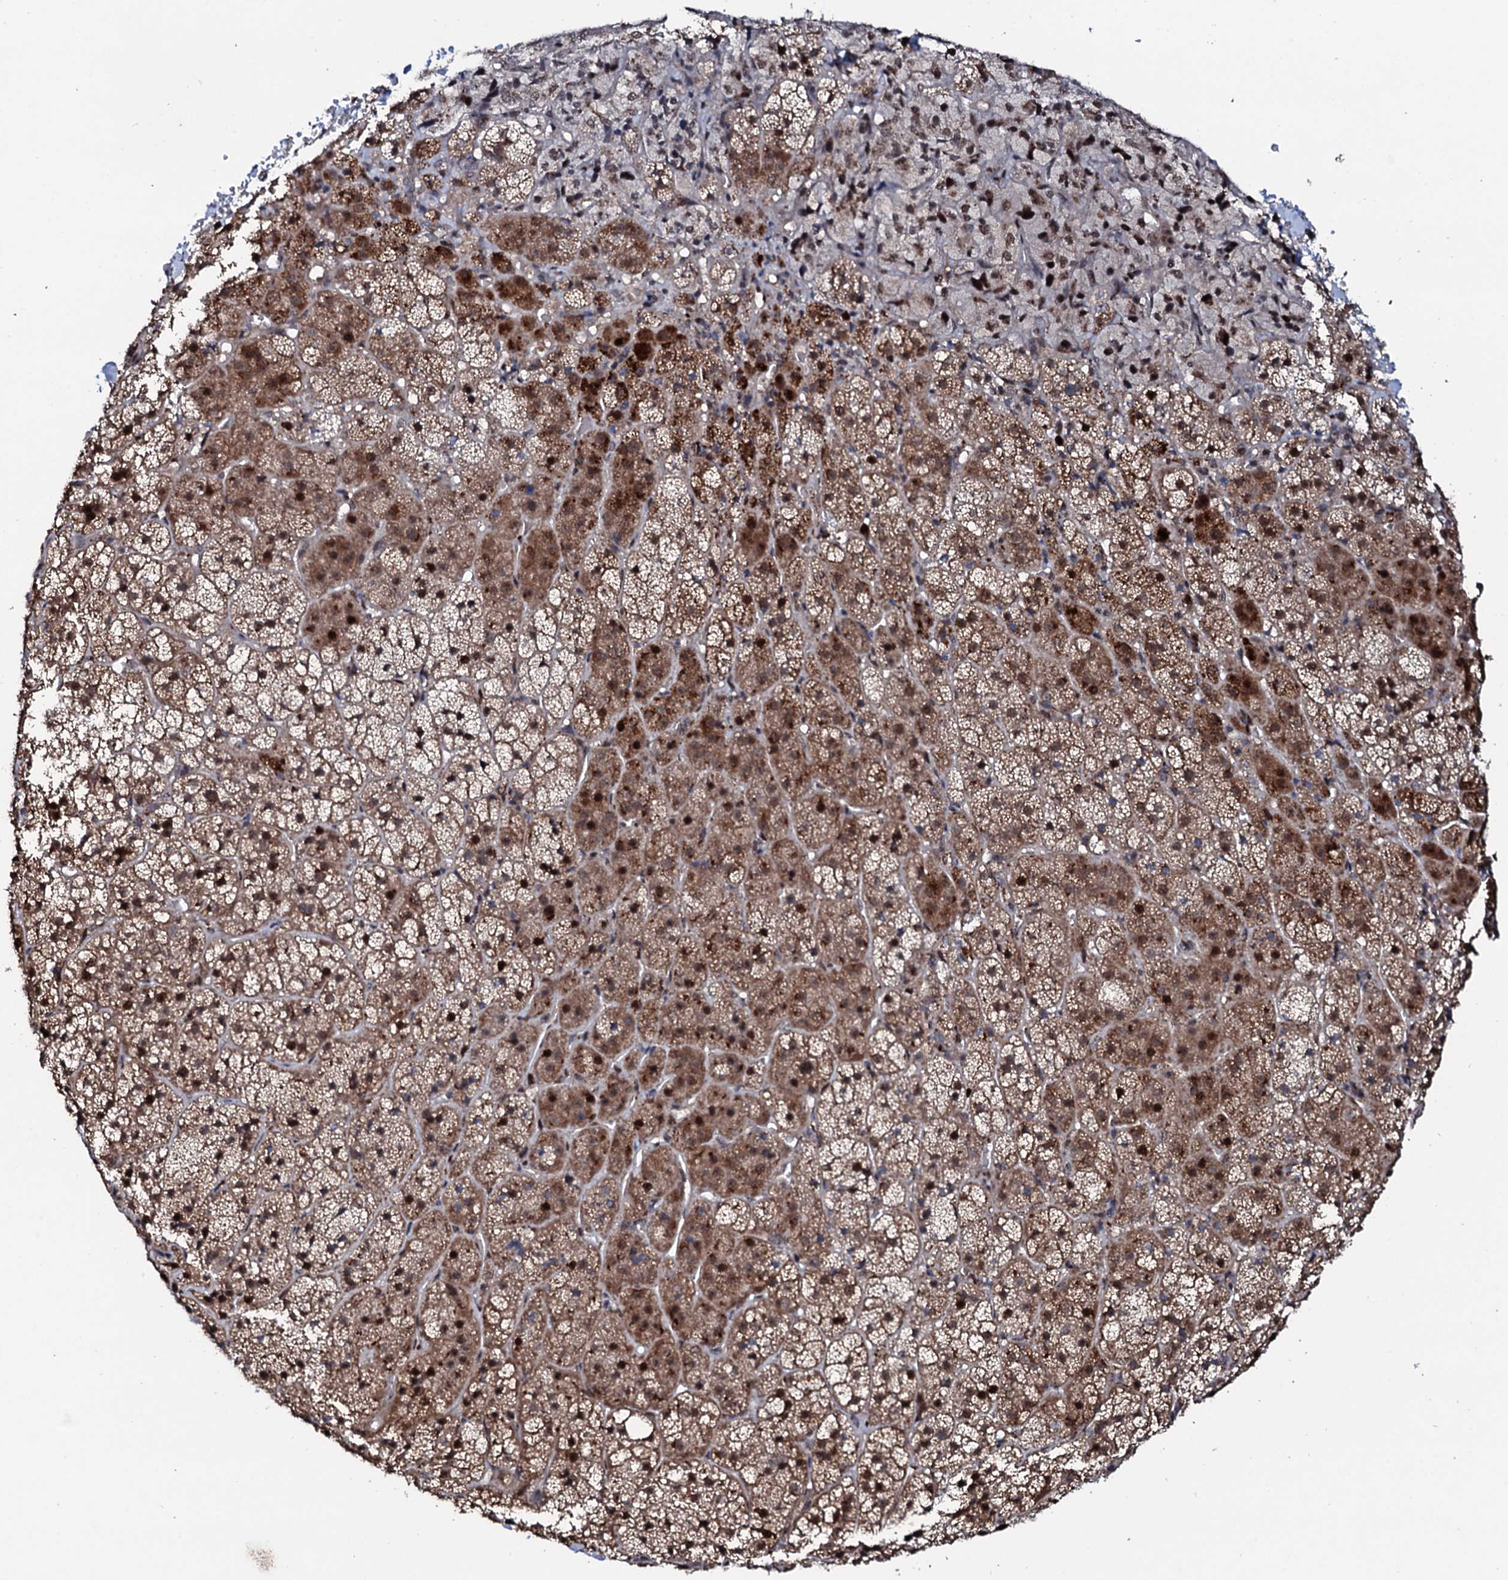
{"staining": {"intensity": "strong", "quantity": "25%-75%", "location": "cytoplasmic/membranous"}, "tissue": "adrenal gland", "cell_type": "Glandular cells", "image_type": "normal", "snomed": [{"axis": "morphology", "description": "Normal tissue, NOS"}, {"axis": "topography", "description": "Adrenal gland"}], "caption": "DAB (3,3'-diaminobenzidine) immunohistochemical staining of normal adrenal gland displays strong cytoplasmic/membranous protein staining in about 25%-75% of glandular cells.", "gene": "COG6", "patient": {"sex": "female", "age": 44}}